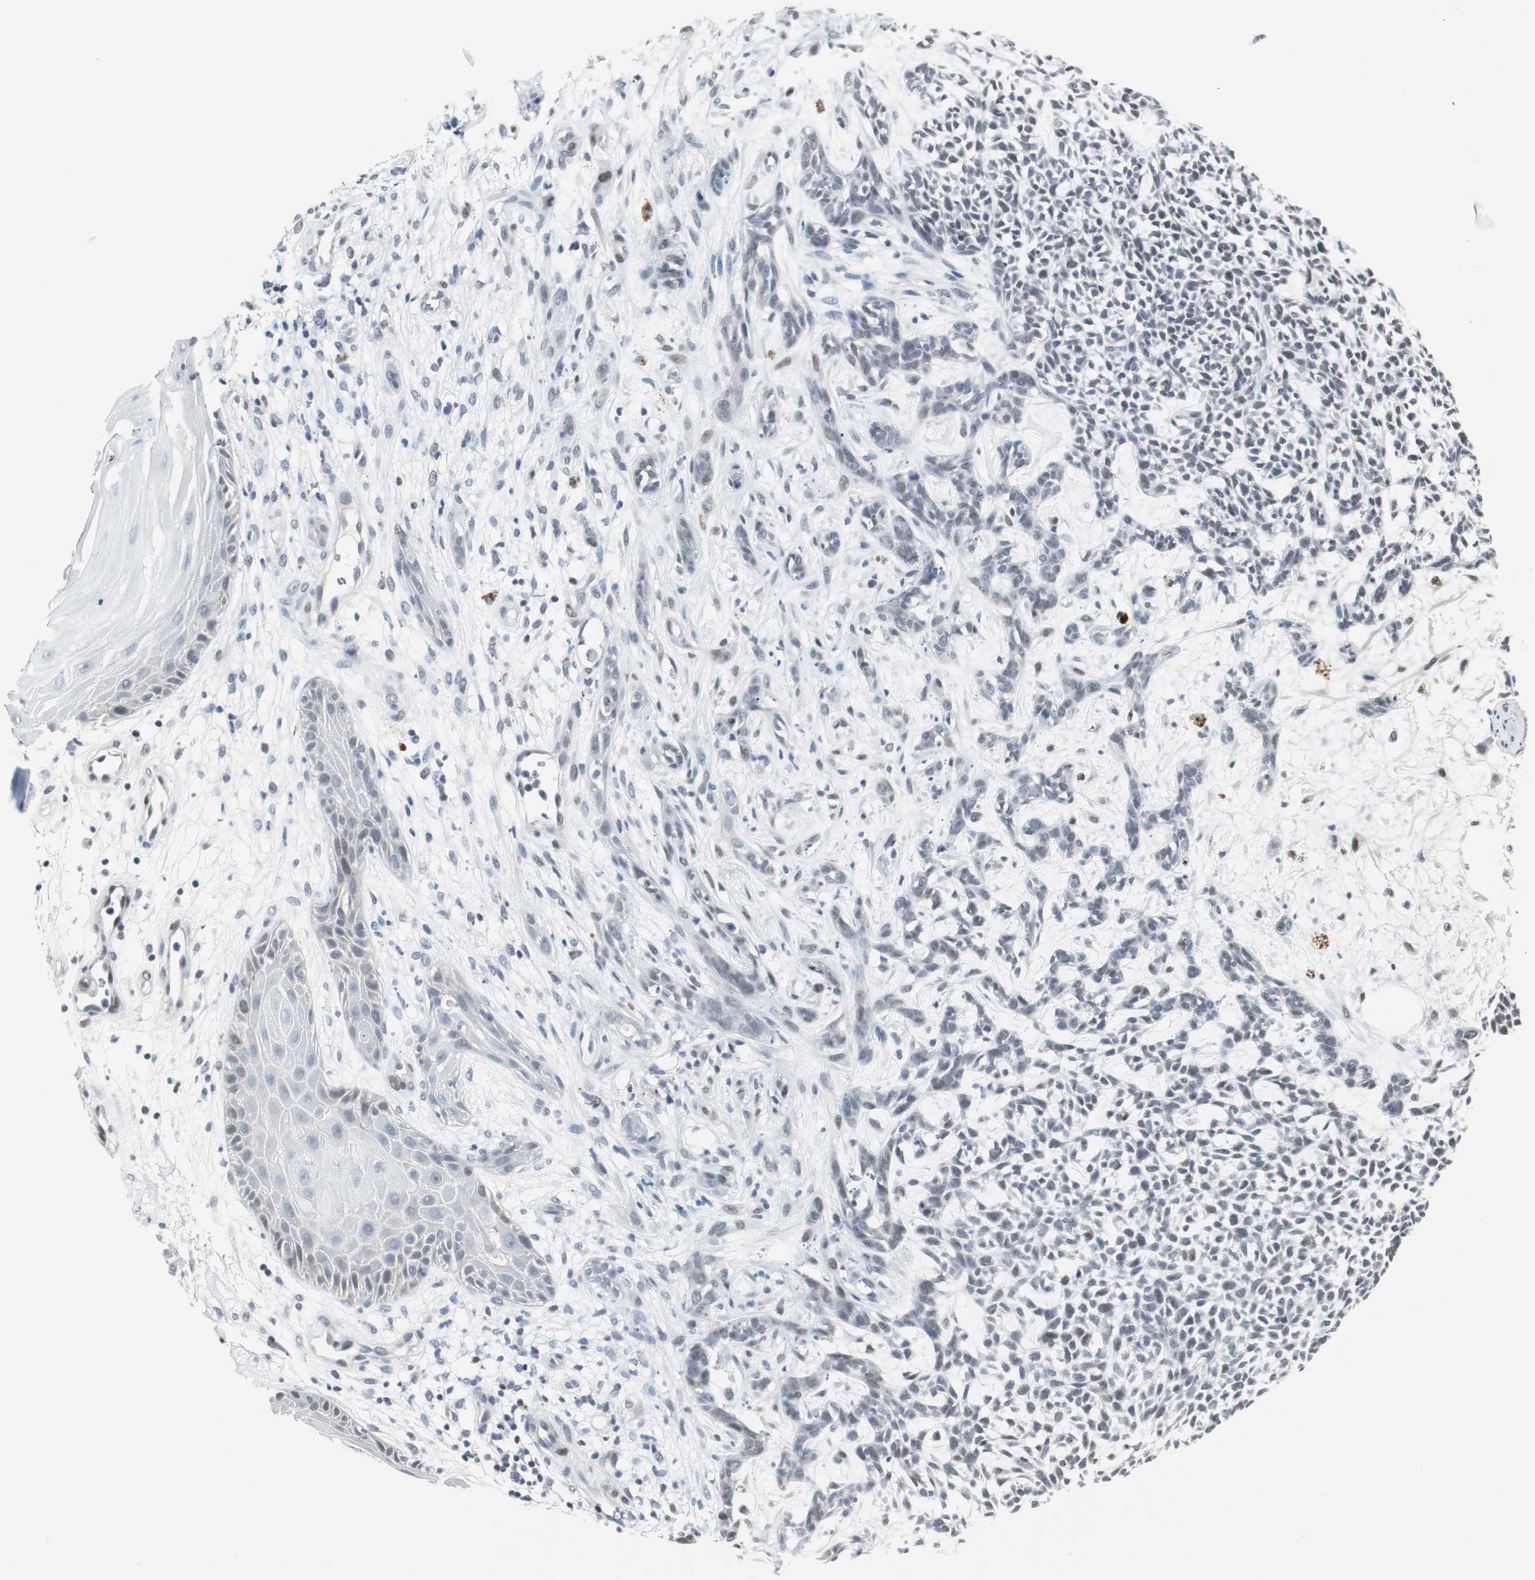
{"staining": {"intensity": "negative", "quantity": "none", "location": "none"}, "tissue": "skin cancer", "cell_type": "Tumor cells", "image_type": "cancer", "snomed": [{"axis": "morphology", "description": "Basal cell carcinoma"}, {"axis": "topography", "description": "Skin"}], "caption": "Immunohistochemistry photomicrograph of neoplastic tissue: skin cancer stained with DAB exhibits no significant protein expression in tumor cells. (Immunohistochemistry, brightfield microscopy, high magnification).", "gene": "ELK1", "patient": {"sex": "female", "age": 84}}